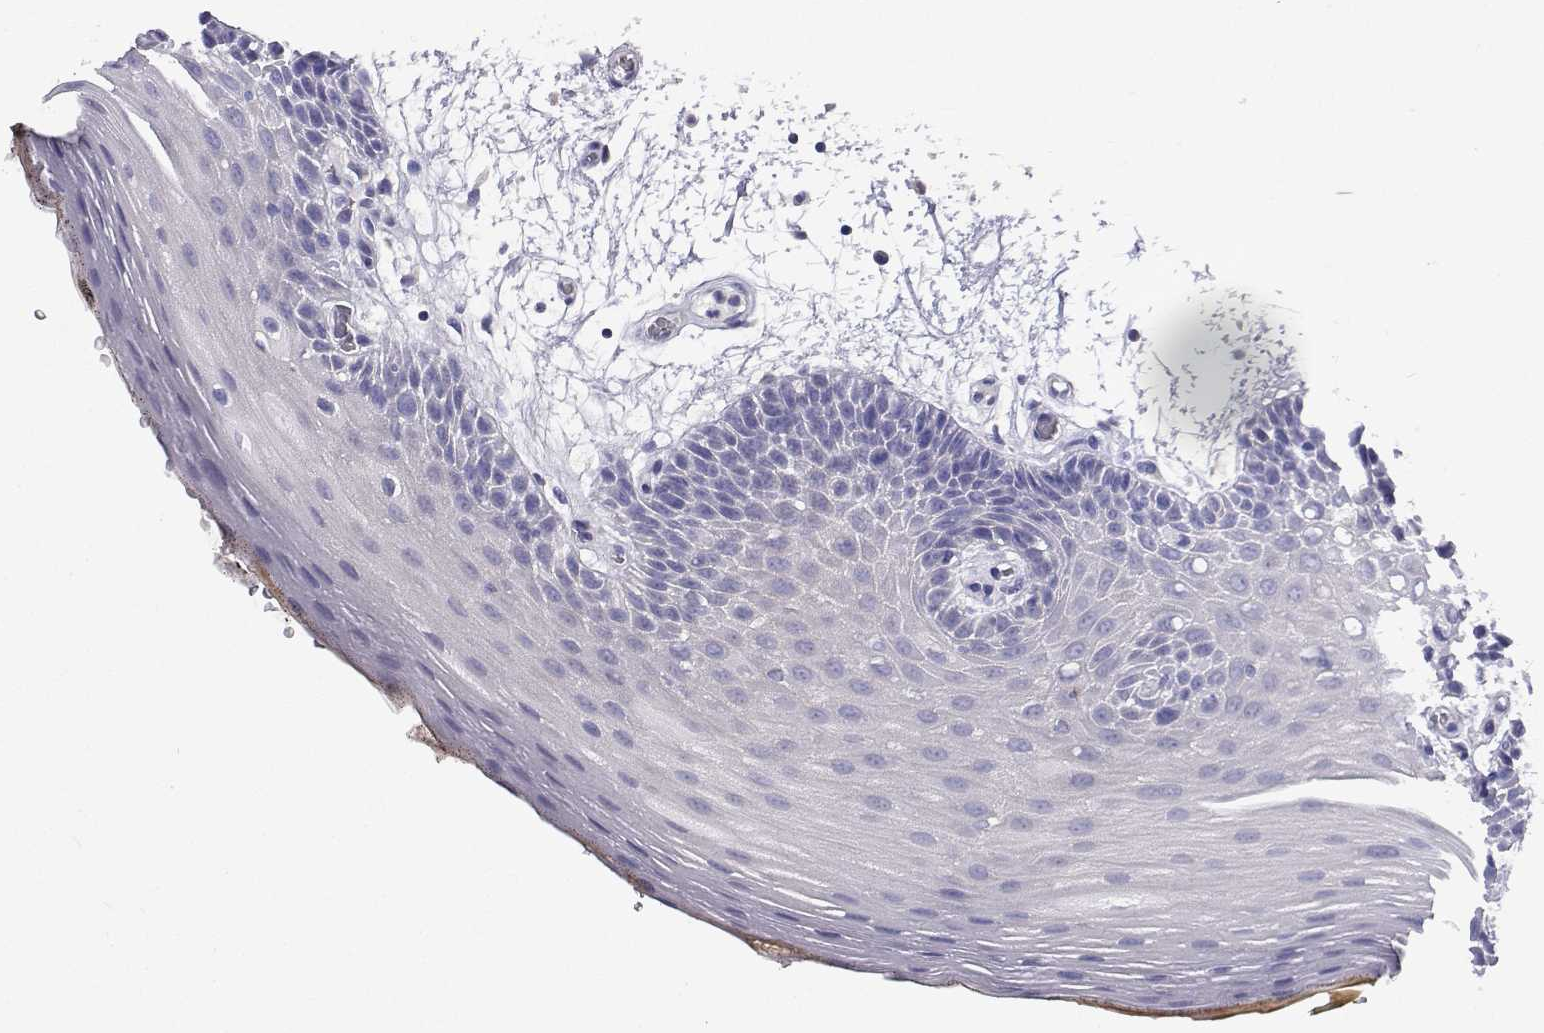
{"staining": {"intensity": "negative", "quantity": "none", "location": "none"}, "tissue": "oral mucosa", "cell_type": "Squamous epithelial cells", "image_type": "normal", "snomed": [{"axis": "morphology", "description": "Normal tissue, NOS"}, {"axis": "morphology", "description": "Squamous cell carcinoma, NOS"}, {"axis": "topography", "description": "Oral tissue"}, {"axis": "topography", "description": "Head-Neck"}], "caption": "A high-resolution image shows IHC staining of unremarkable oral mucosa, which exhibits no significant expression in squamous epithelial cells.", "gene": "LHFPL7", "patient": {"sex": "male", "age": 52}}